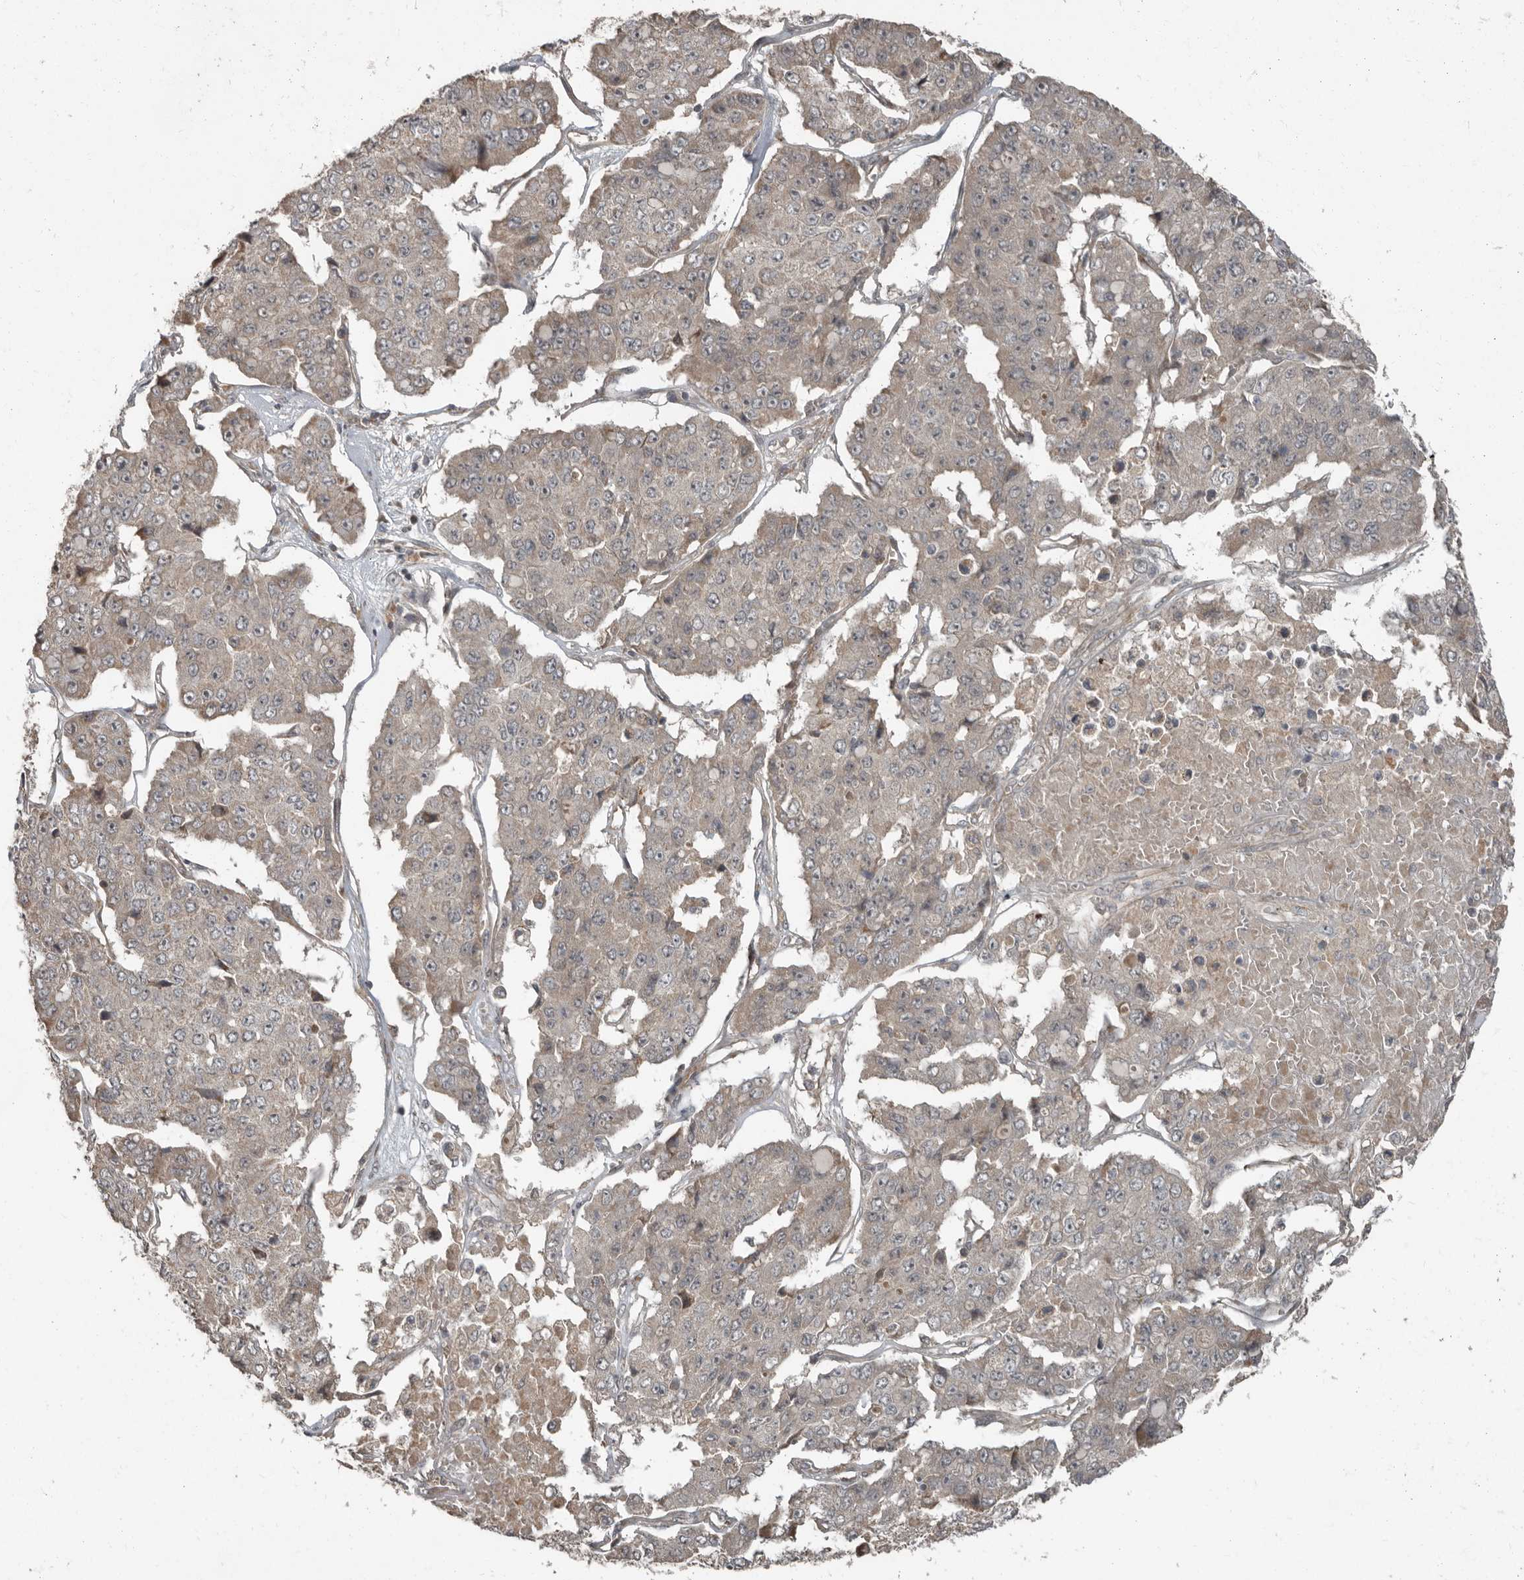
{"staining": {"intensity": "weak", "quantity": "<25%", "location": "cytoplasmic/membranous"}, "tissue": "pancreatic cancer", "cell_type": "Tumor cells", "image_type": "cancer", "snomed": [{"axis": "morphology", "description": "Adenocarcinoma, NOS"}, {"axis": "topography", "description": "Pancreas"}], "caption": "A micrograph of adenocarcinoma (pancreatic) stained for a protein exhibits no brown staining in tumor cells.", "gene": "SLC6A7", "patient": {"sex": "male", "age": 50}}